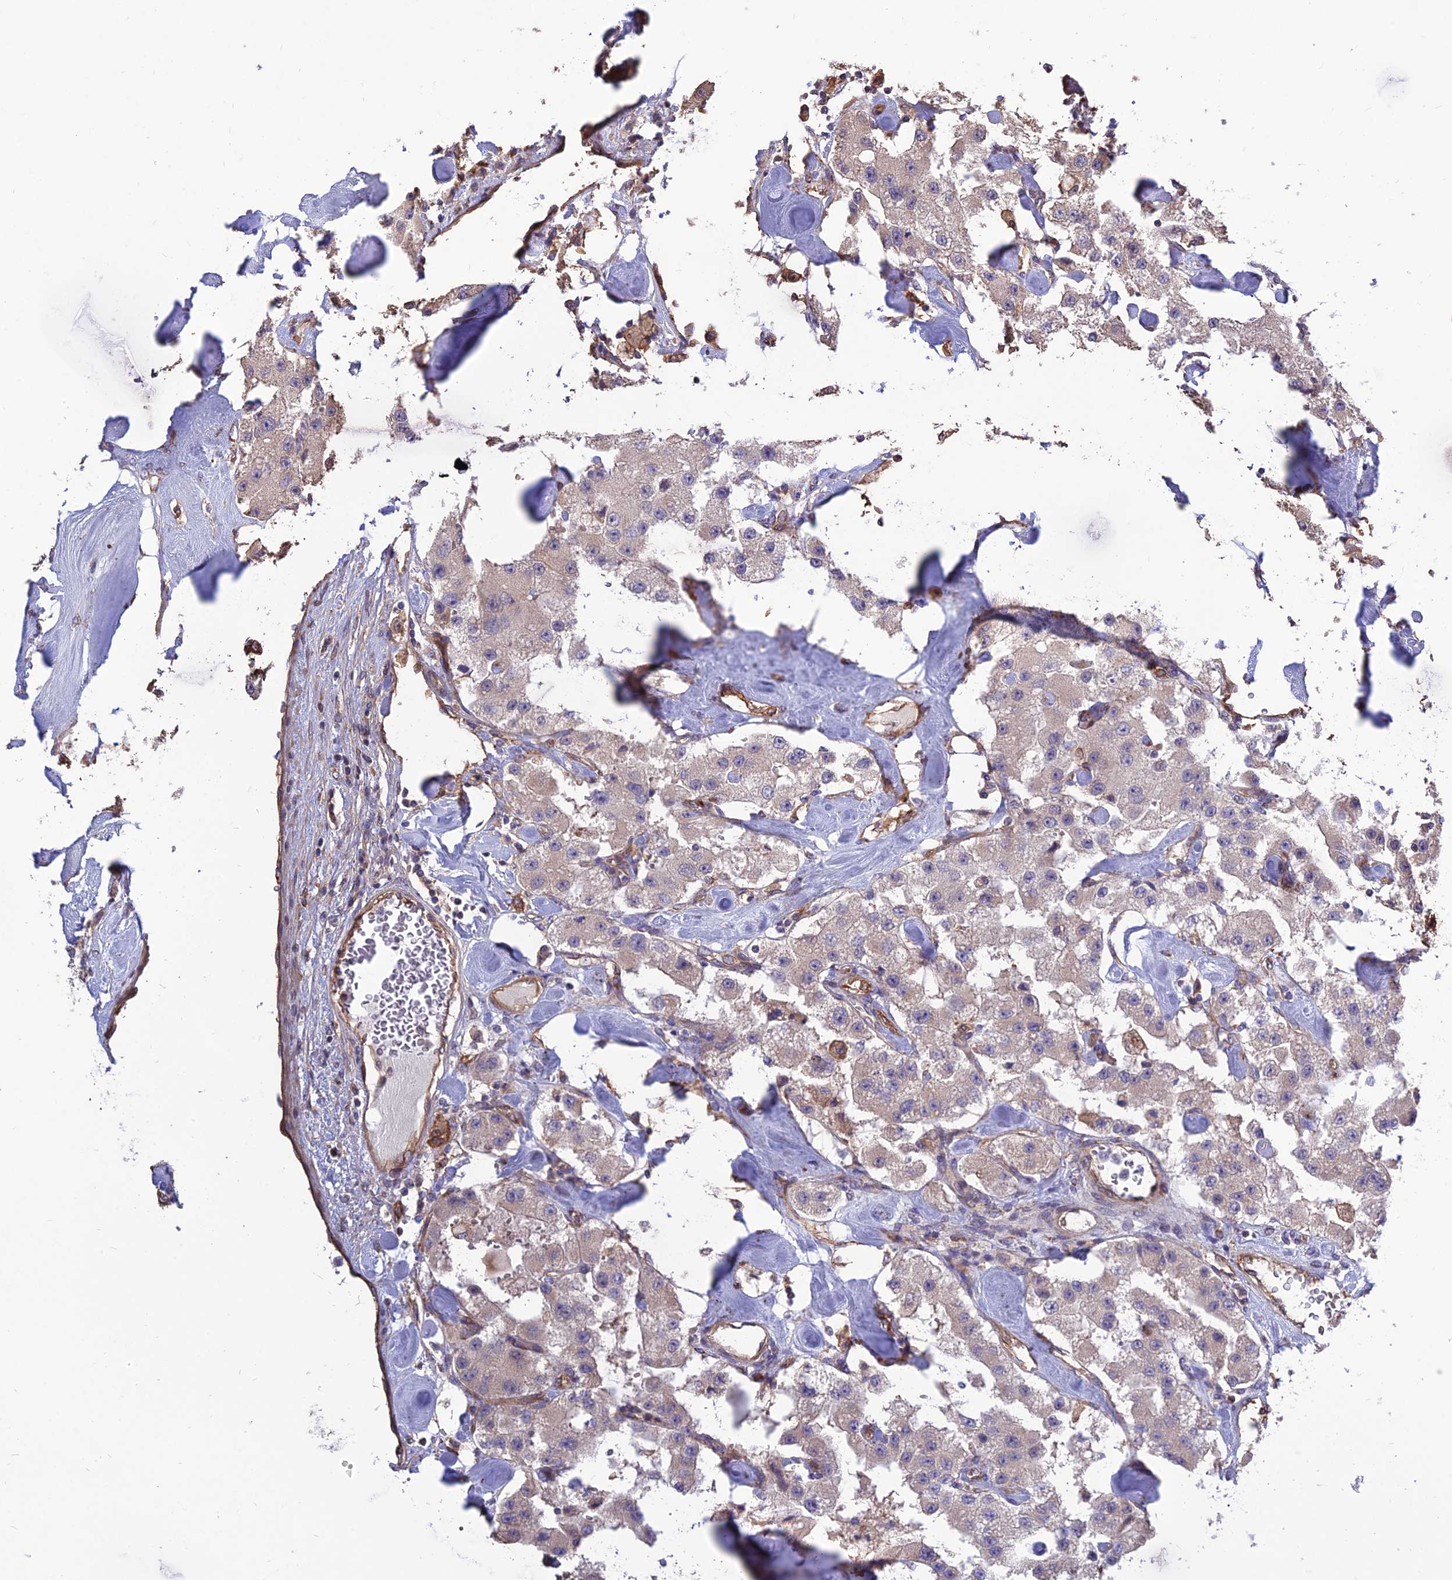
{"staining": {"intensity": "negative", "quantity": "none", "location": "none"}, "tissue": "carcinoid", "cell_type": "Tumor cells", "image_type": "cancer", "snomed": [{"axis": "morphology", "description": "Carcinoid, malignant, NOS"}, {"axis": "topography", "description": "Pancreas"}], "caption": "A high-resolution photomicrograph shows IHC staining of carcinoid (malignant), which displays no significant positivity in tumor cells.", "gene": "CRTAP", "patient": {"sex": "male", "age": 41}}